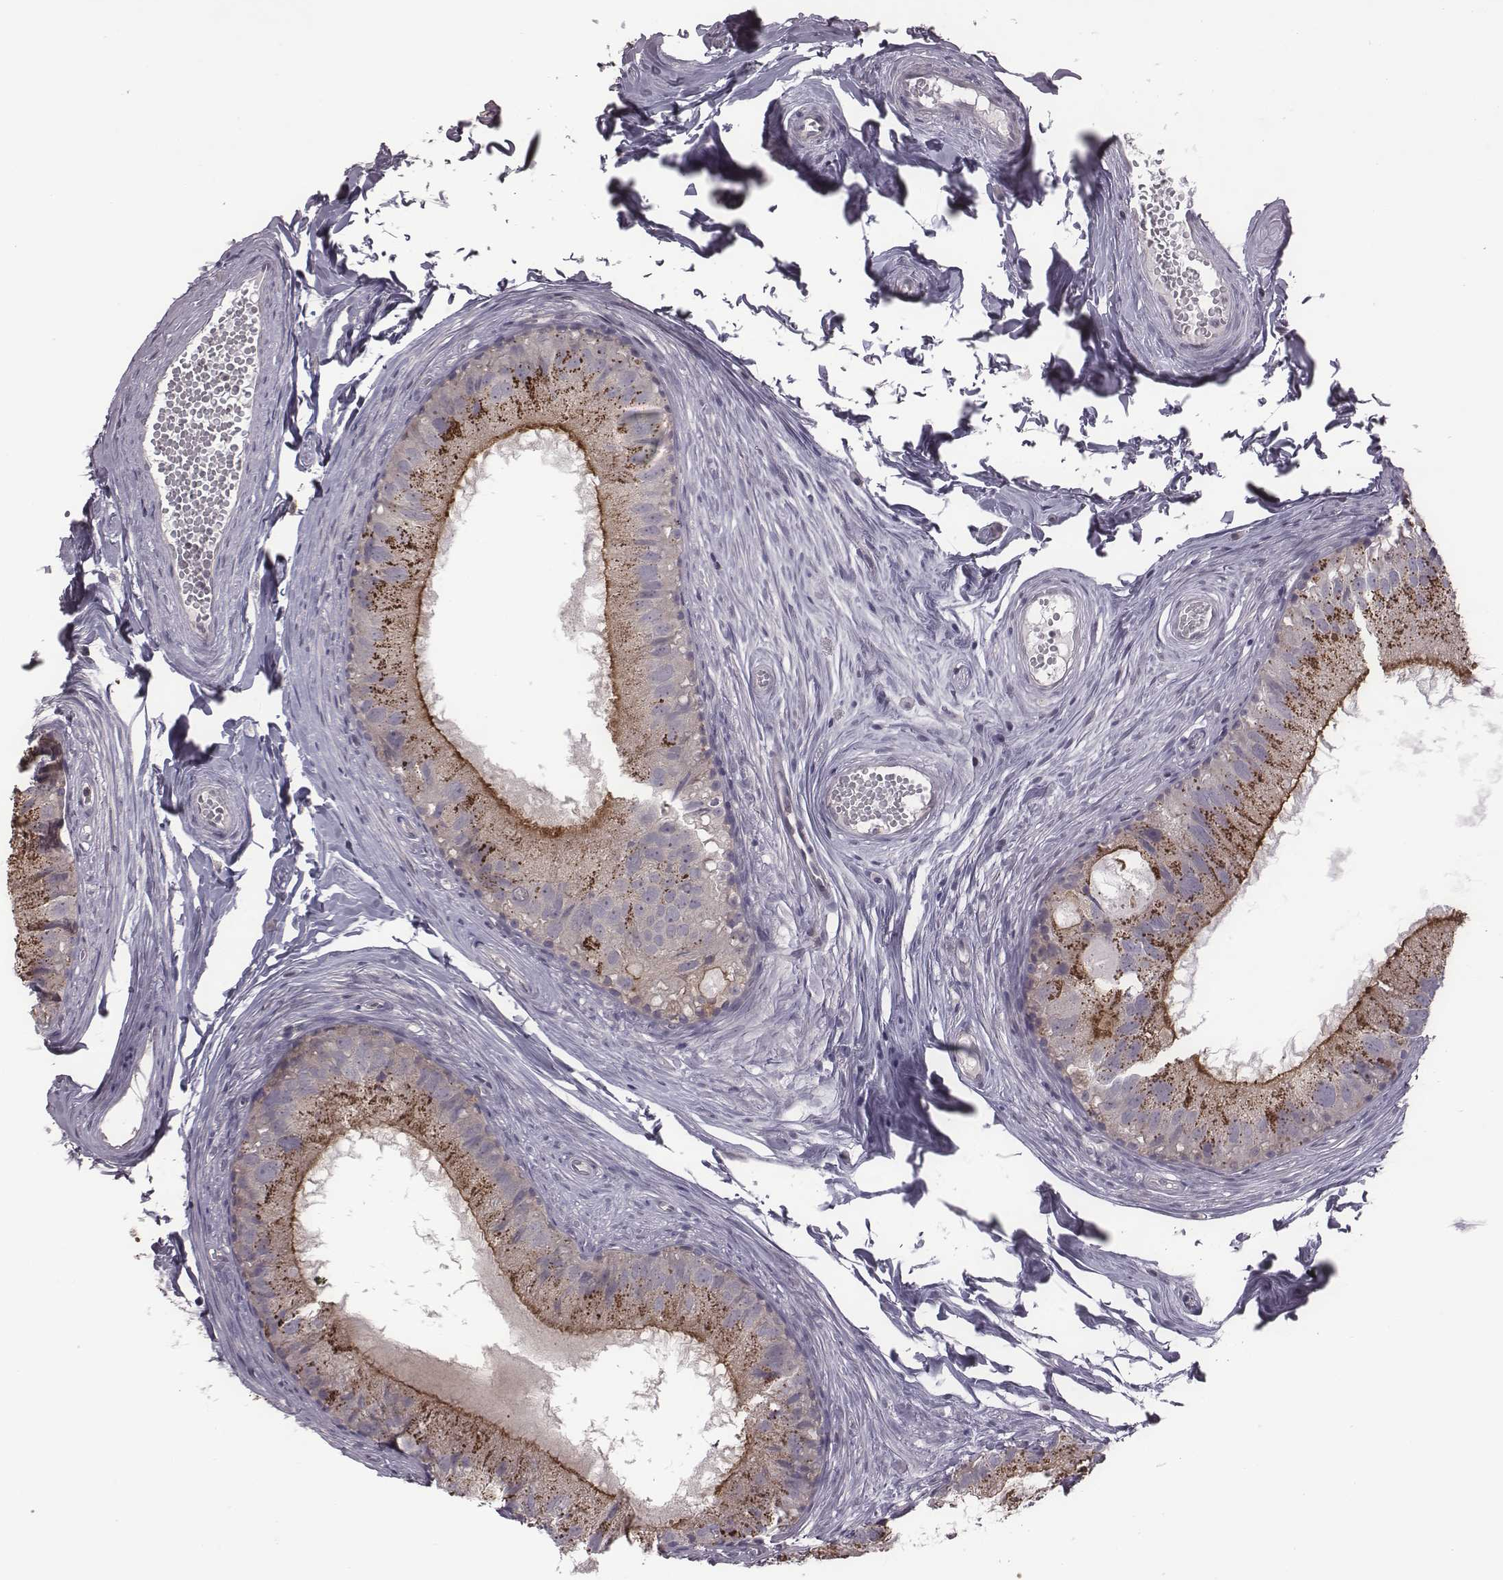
{"staining": {"intensity": "strong", "quantity": "25%-75%", "location": "cytoplasmic/membranous"}, "tissue": "epididymis", "cell_type": "Glandular cells", "image_type": "normal", "snomed": [{"axis": "morphology", "description": "Normal tissue, NOS"}, {"axis": "topography", "description": "Epididymis"}], "caption": "A photomicrograph showing strong cytoplasmic/membranous expression in approximately 25%-75% of glandular cells in unremarkable epididymis, as visualized by brown immunohistochemical staining.", "gene": "BICDL1", "patient": {"sex": "male", "age": 45}}